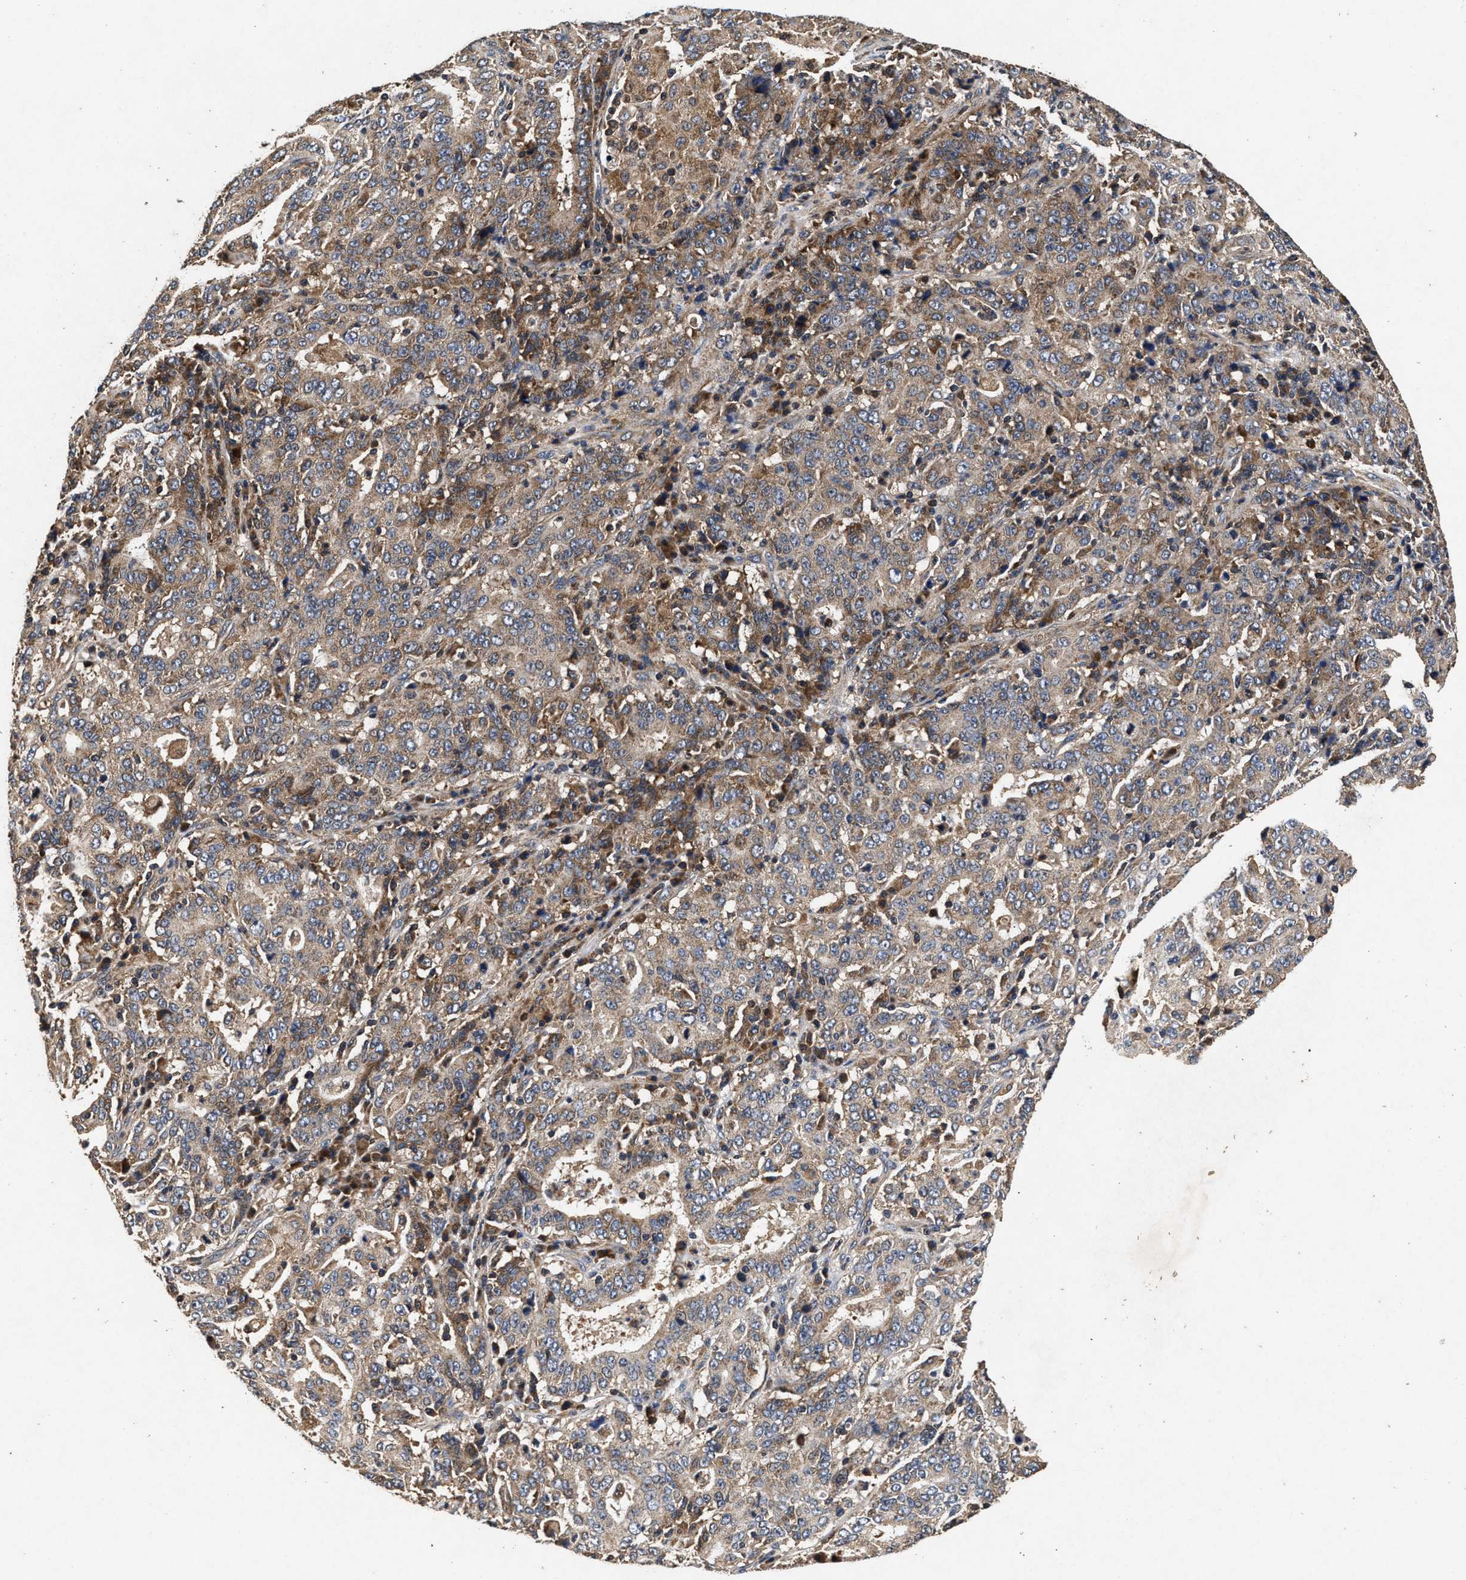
{"staining": {"intensity": "weak", "quantity": ">75%", "location": "cytoplasmic/membranous"}, "tissue": "stomach cancer", "cell_type": "Tumor cells", "image_type": "cancer", "snomed": [{"axis": "morphology", "description": "Normal tissue, NOS"}, {"axis": "morphology", "description": "Adenocarcinoma, NOS"}, {"axis": "topography", "description": "Stomach, upper"}, {"axis": "topography", "description": "Stomach"}], "caption": "A low amount of weak cytoplasmic/membranous expression is present in approximately >75% of tumor cells in stomach adenocarcinoma tissue.", "gene": "NFKB2", "patient": {"sex": "male", "age": 59}}